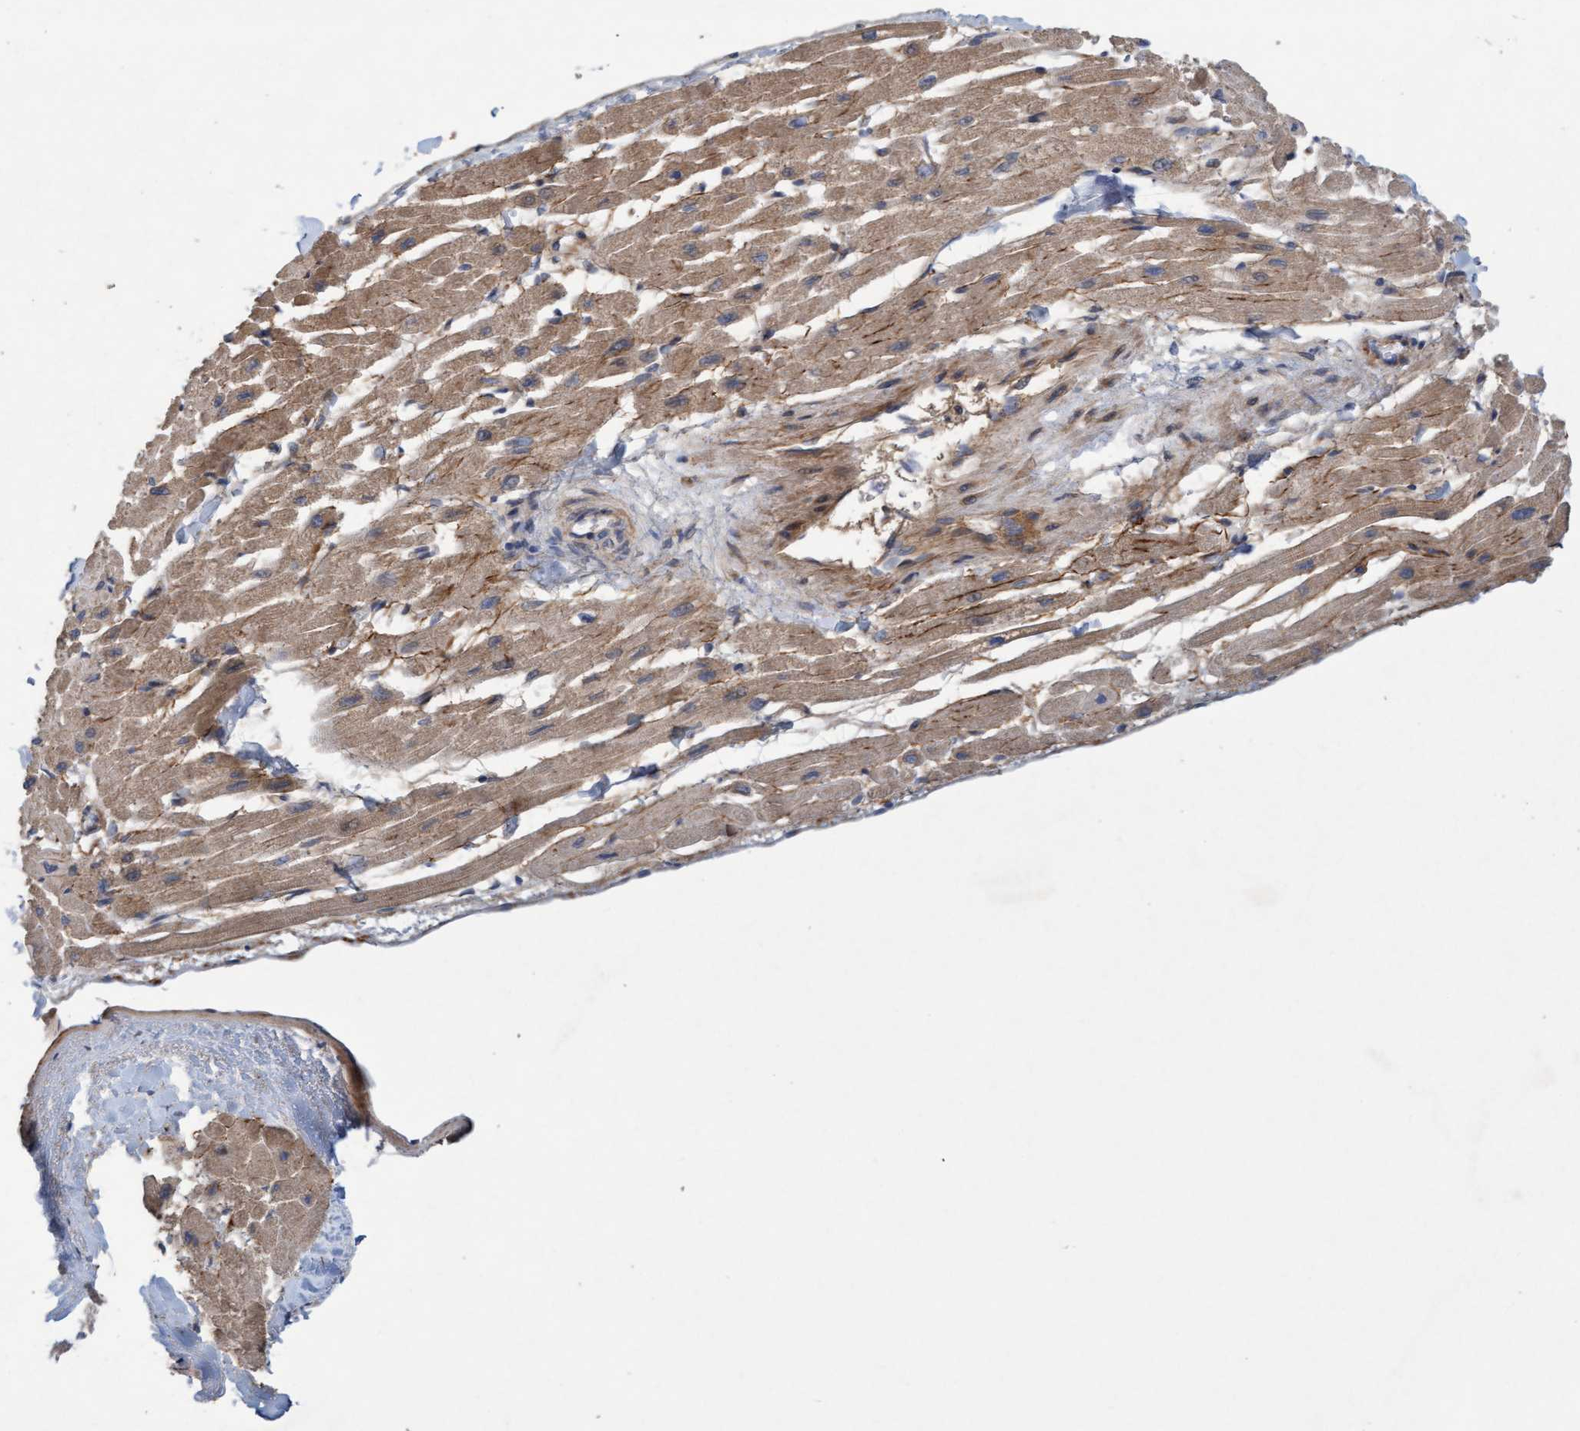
{"staining": {"intensity": "moderate", "quantity": ">75%", "location": "cytoplasmic/membranous"}, "tissue": "heart muscle", "cell_type": "Cardiomyocytes", "image_type": "normal", "snomed": [{"axis": "morphology", "description": "Normal tissue, NOS"}, {"axis": "topography", "description": "Heart"}], "caption": "Brown immunohistochemical staining in benign heart muscle exhibits moderate cytoplasmic/membranous positivity in approximately >75% of cardiomyocytes.", "gene": "DDHD2", "patient": {"sex": "male", "age": 45}}